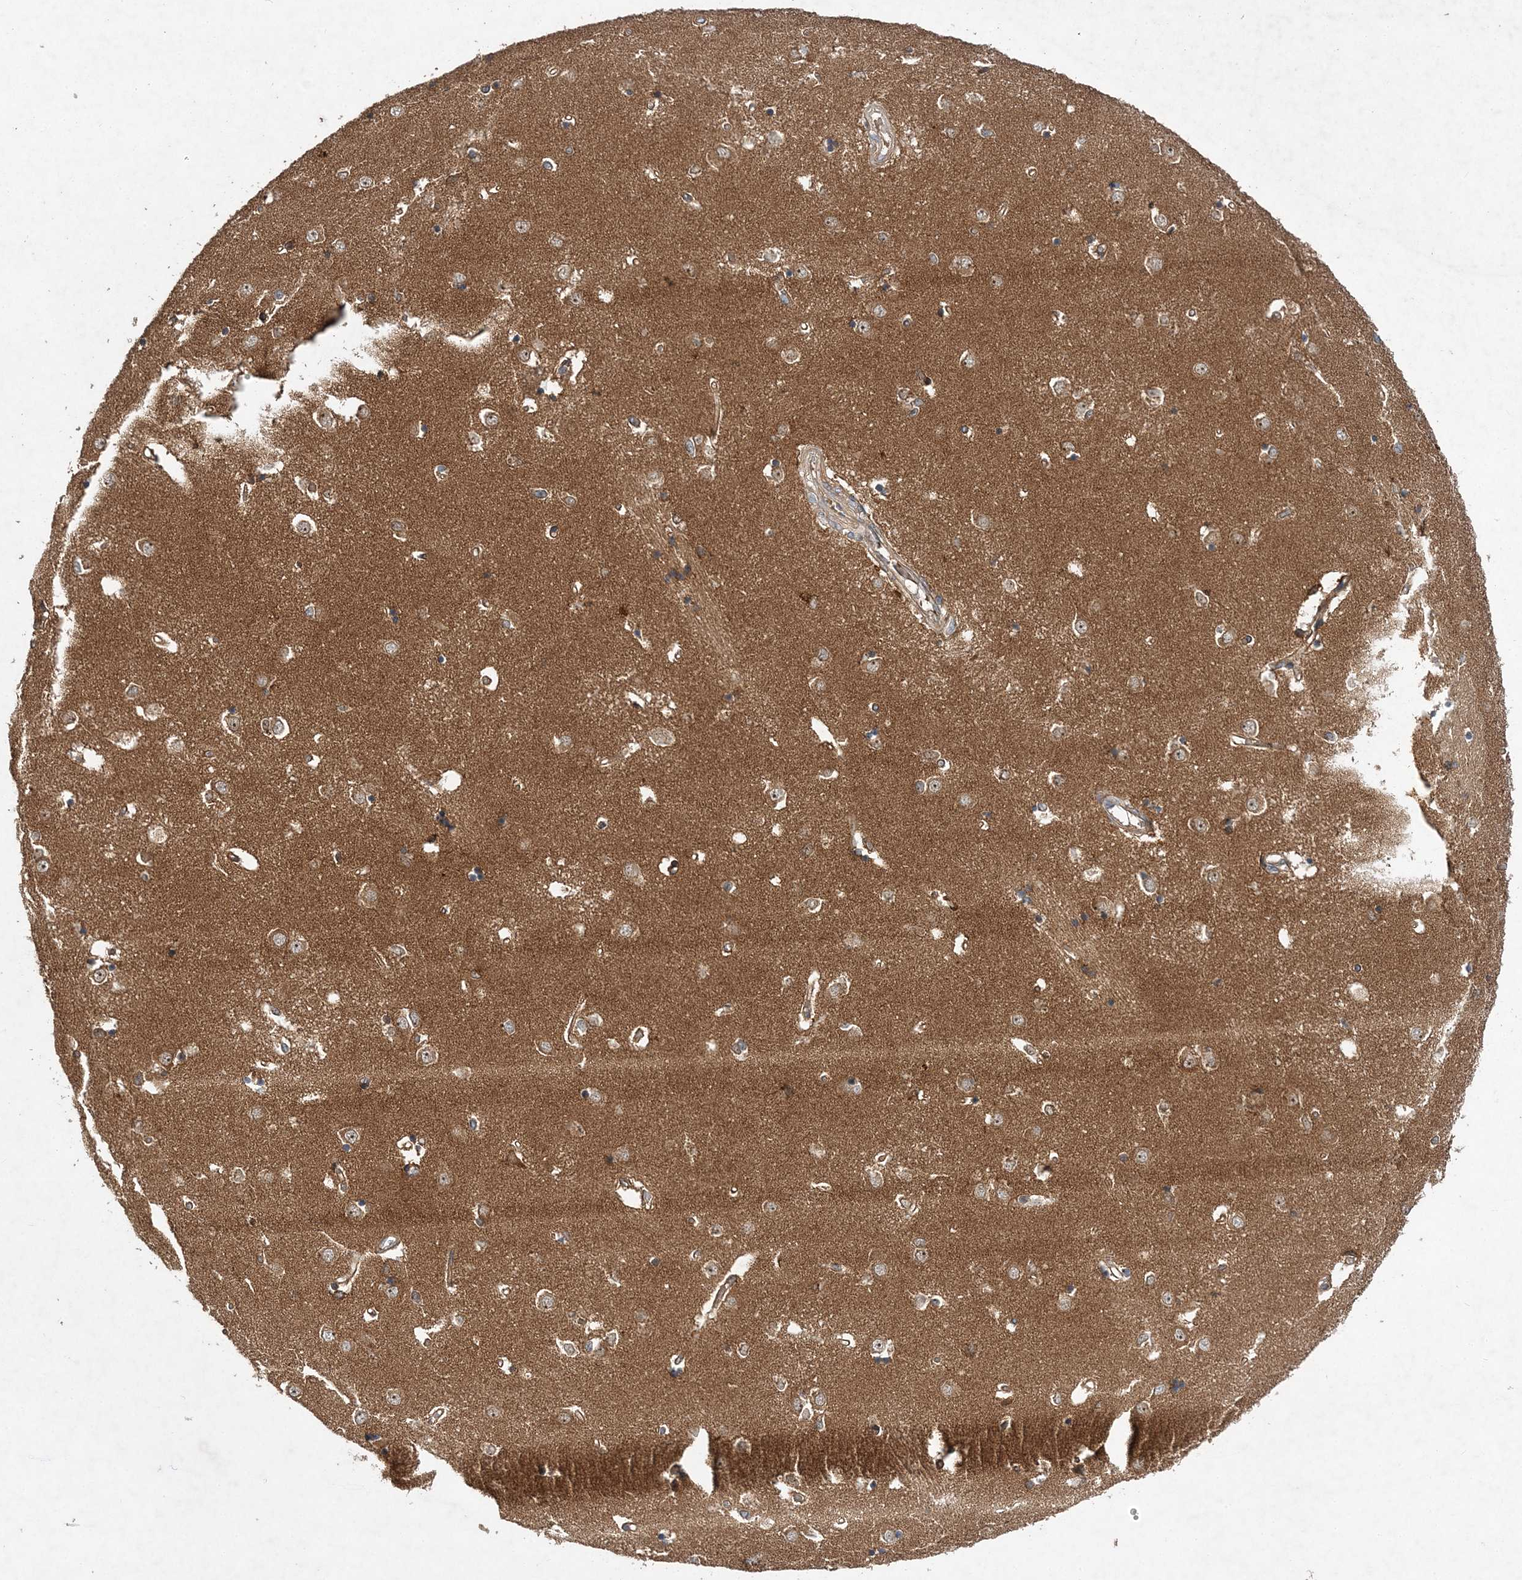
{"staining": {"intensity": "moderate", "quantity": "<25%", "location": "cytoplasmic/membranous"}, "tissue": "caudate", "cell_type": "Glial cells", "image_type": "normal", "snomed": [{"axis": "morphology", "description": "Normal tissue, NOS"}, {"axis": "topography", "description": "Lateral ventricle wall"}], "caption": "Protein analysis of normal caudate exhibits moderate cytoplasmic/membranous expression in about <25% of glial cells. (DAB (3,3'-diaminobenzidine) = brown stain, brightfield microscopy at high magnification).", "gene": "TMEM9B", "patient": {"sex": "male", "age": 45}}